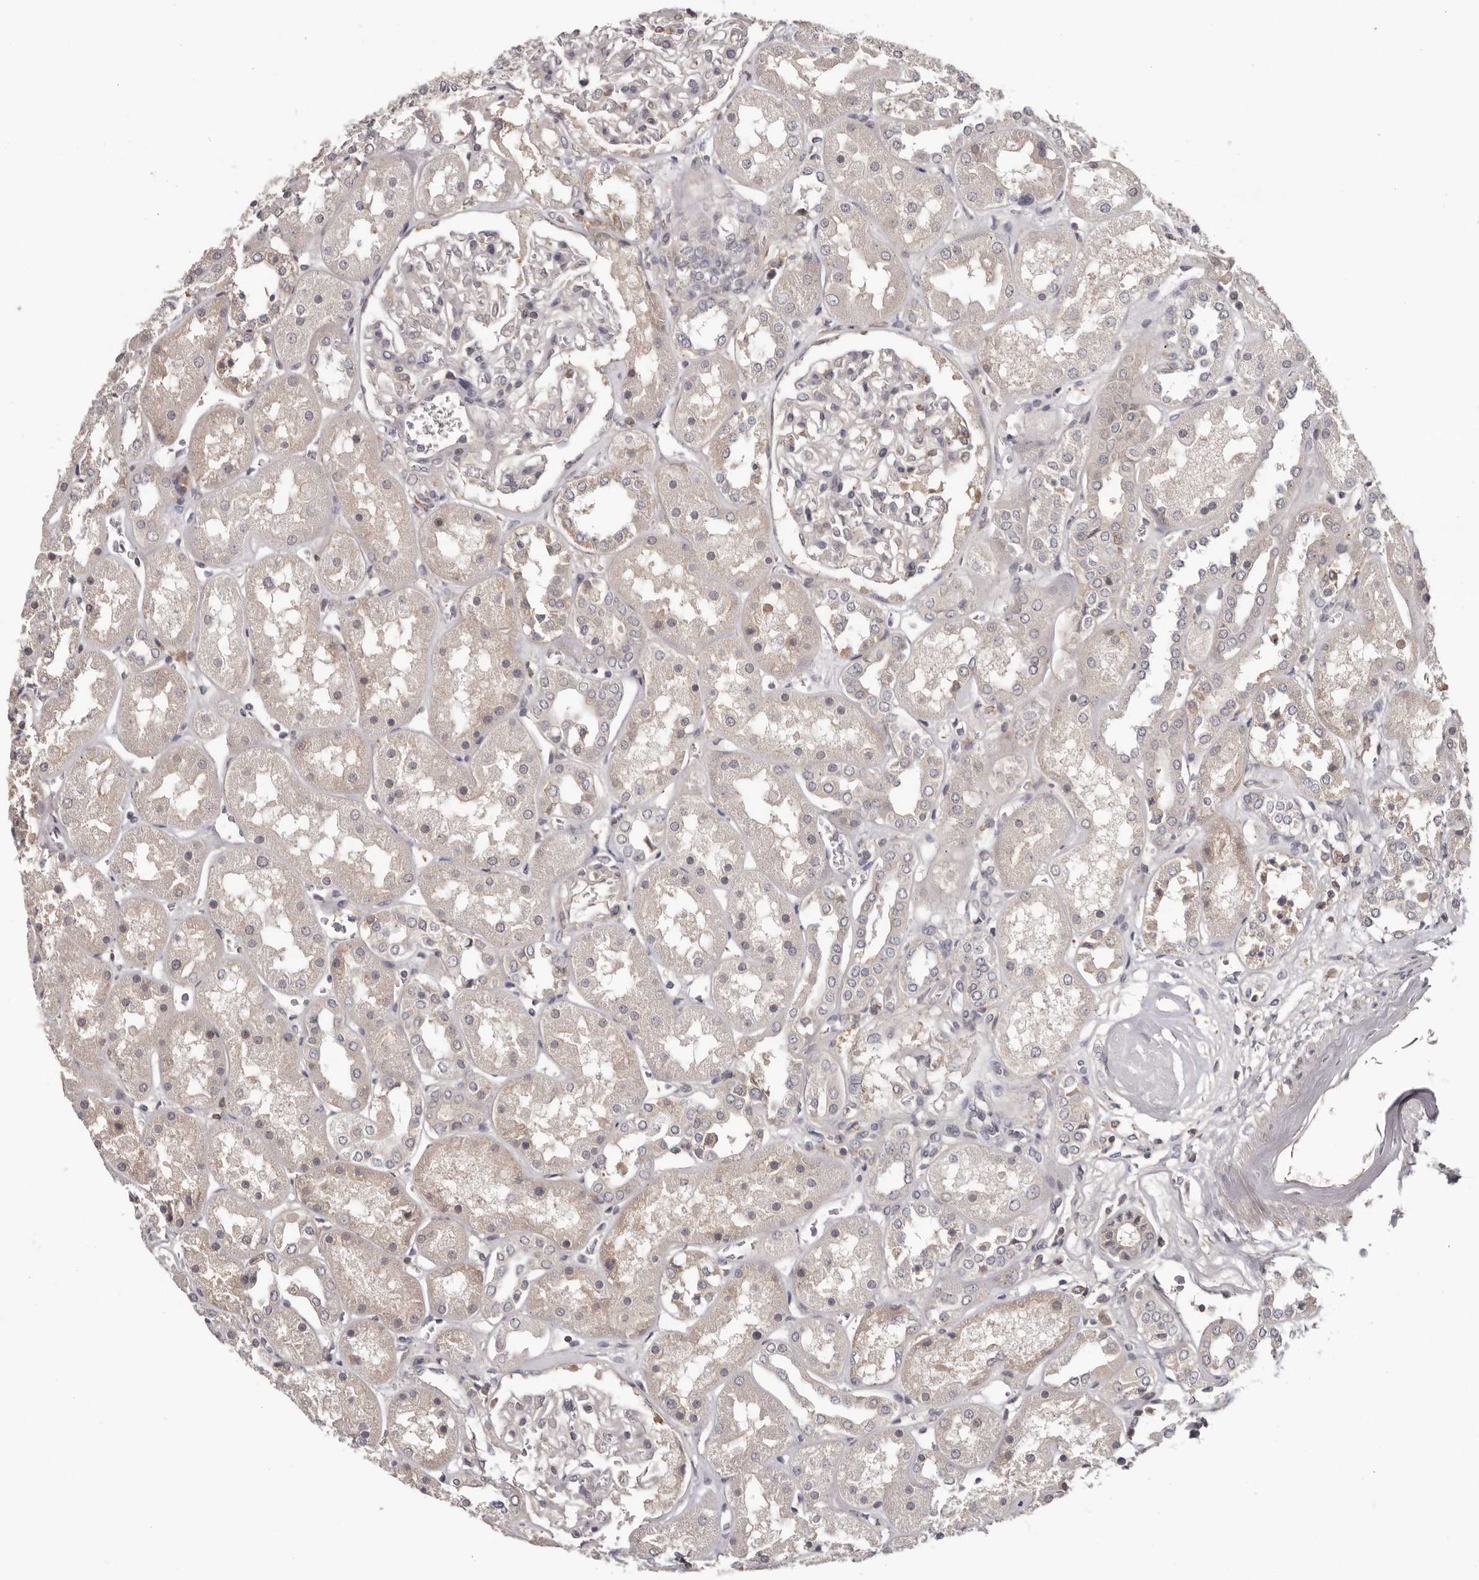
{"staining": {"intensity": "negative", "quantity": "none", "location": "none"}, "tissue": "kidney", "cell_type": "Cells in glomeruli", "image_type": "normal", "snomed": [{"axis": "morphology", "description": "Normal tissue, NOS"}, {"axis": "topography", "description": "Kidney"}], "caption": "Immunohistochemistry (IHC) of unremarkable human kidney reveals no positivity in cells in glomeruli. (DAB (3,3'-diaminobenzidine) immunohistochemistry (IHC) with hematoxylin counter stain).", "gene": "ANKRD44", "patient": {"sex": "male", "age": 70}}